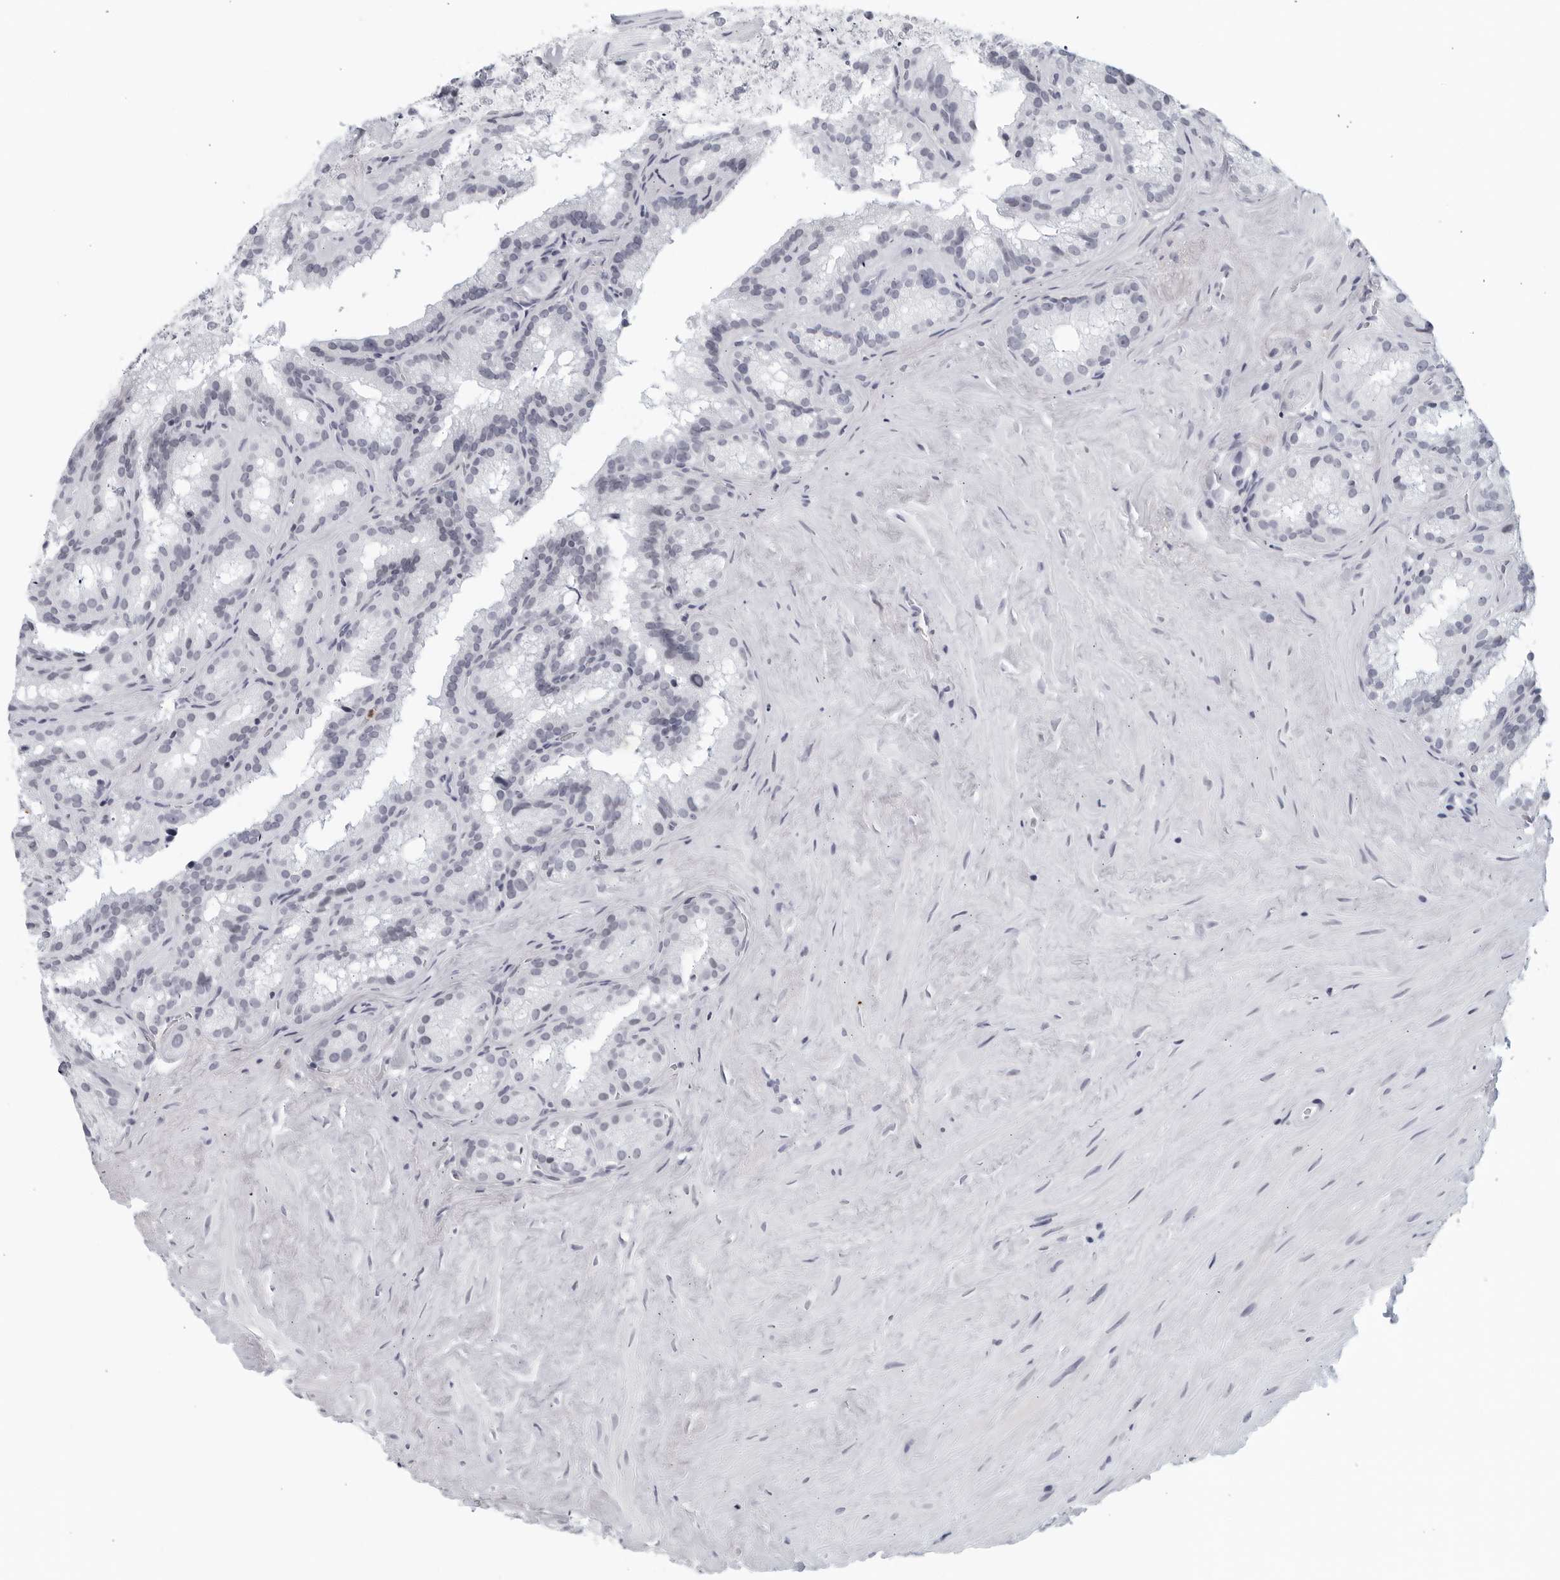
{"staining": {"intensity": "negative", "quantity": "none", "location": "none"}, "tissue": "seminal vesicle", "cell_type": "Glandular cells", "image_type": "normal", "snomed": [{"axis": "morphology", "description": "Normal tissue, NOS"}, {"axis": "topography", "description": "Prostate"}, {"axis": "topography", "description": "Seminal veicle"}], "caption": "The image demonstrates no staining of glandular cells in benign seminal vesicle.", "gene": "KLK7", "patient": {"sex": "male", "age": 59}}